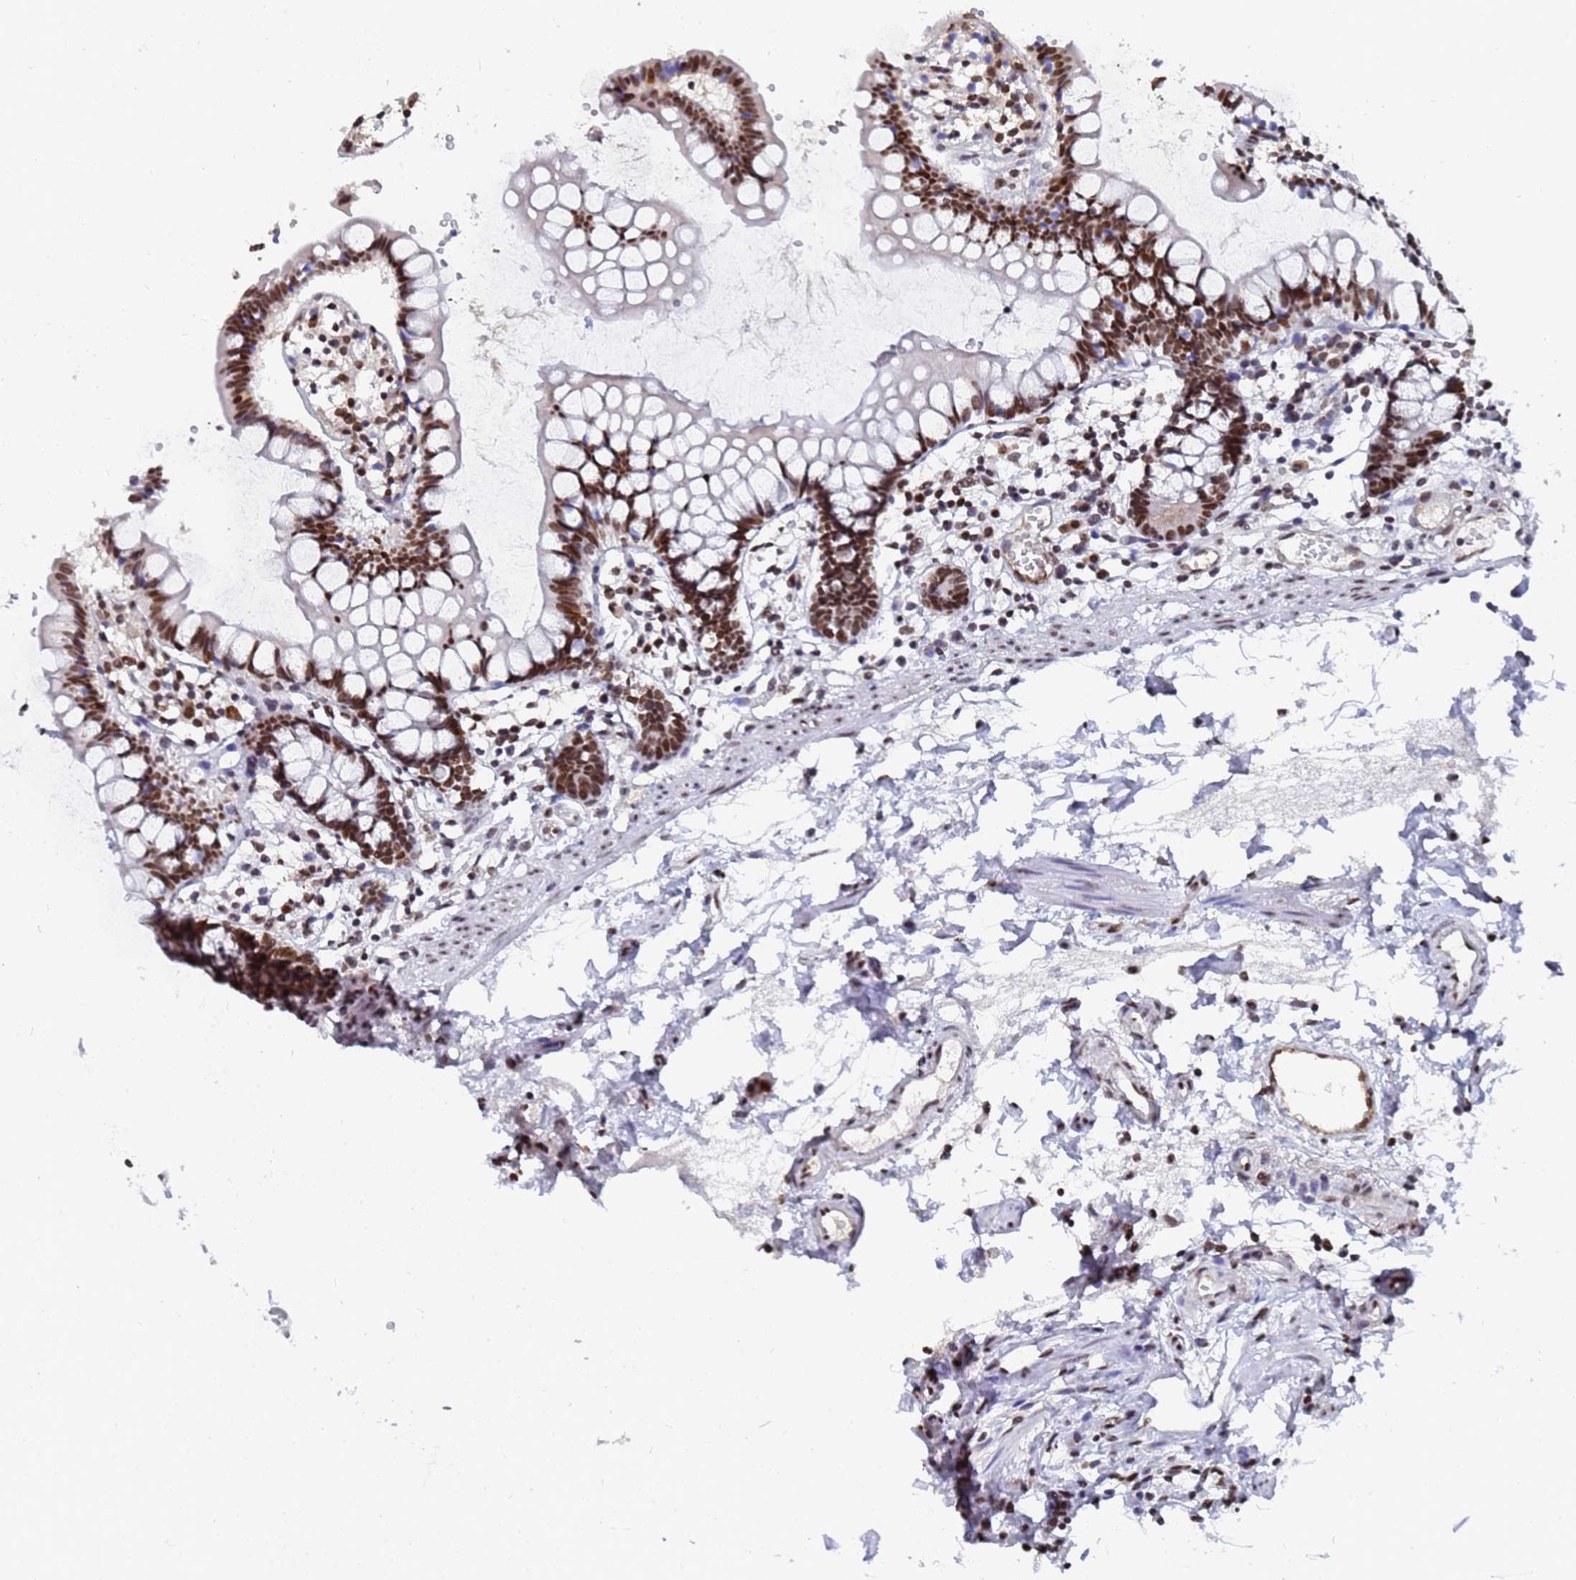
{"staining": {"intensity": "strong", "quantity": ">75%", "location": "nuclear"}, "tissue": "small intestine", "cell_type": "Glandular cells", "image_type": "normal", "snomed": [{"axis": "morphology", "description": "Normal tissue, NOS"}, {"axis": "topography", "description": "Small intestine"}], "caption": "A brown stain labels strong nuclear staining of a protein in glandular cells of normal human small intestine. The staining is performed using DAB (3,3'-diaminobenzidine) brown chromogen to label protein expression. The nuclei are counter-stained blue using hematoxylin.", "gene": "RAVER2", "patient": {"sex": "female", "age": 84}}